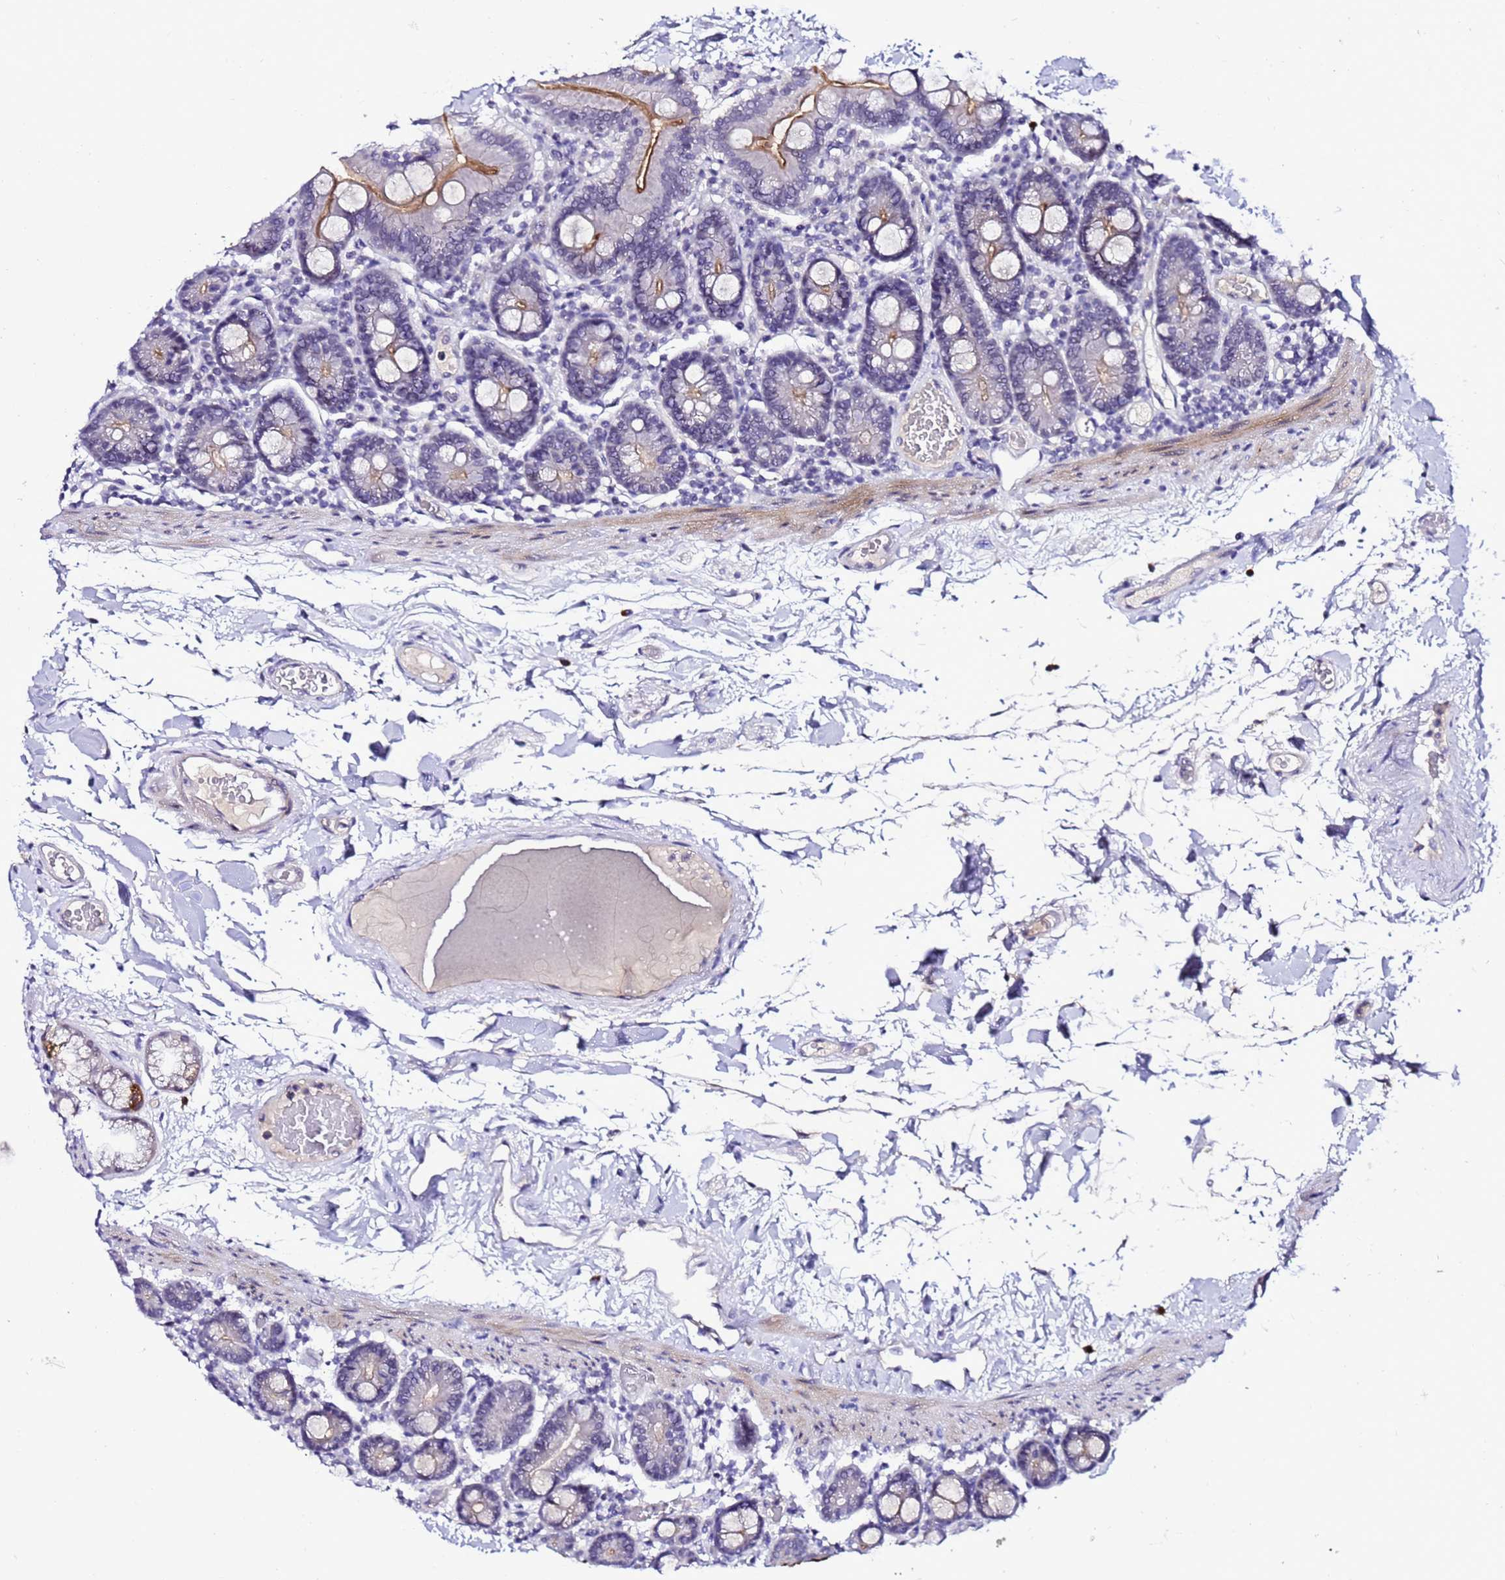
{"staining": {"intensity": "moderate", "quantity": "<25%", "location": "cytoplasmic/membranous"}, "tissue": "duodenum", "cell_type": "Glandular cells", "image_type": "normal", "snomed": [{"axis": "morphology", "description": "Normal tissue, NOS"}, {"axis": "topography", "description": "Duodenum"}], "caption": "Protein analysis of normal duodenum reveals moderate cytoplasmic/membranous staining in approximately <25% of glandular cells.", "gene": "C19orf47", "patient": {"sex": "male", "age": 55}}